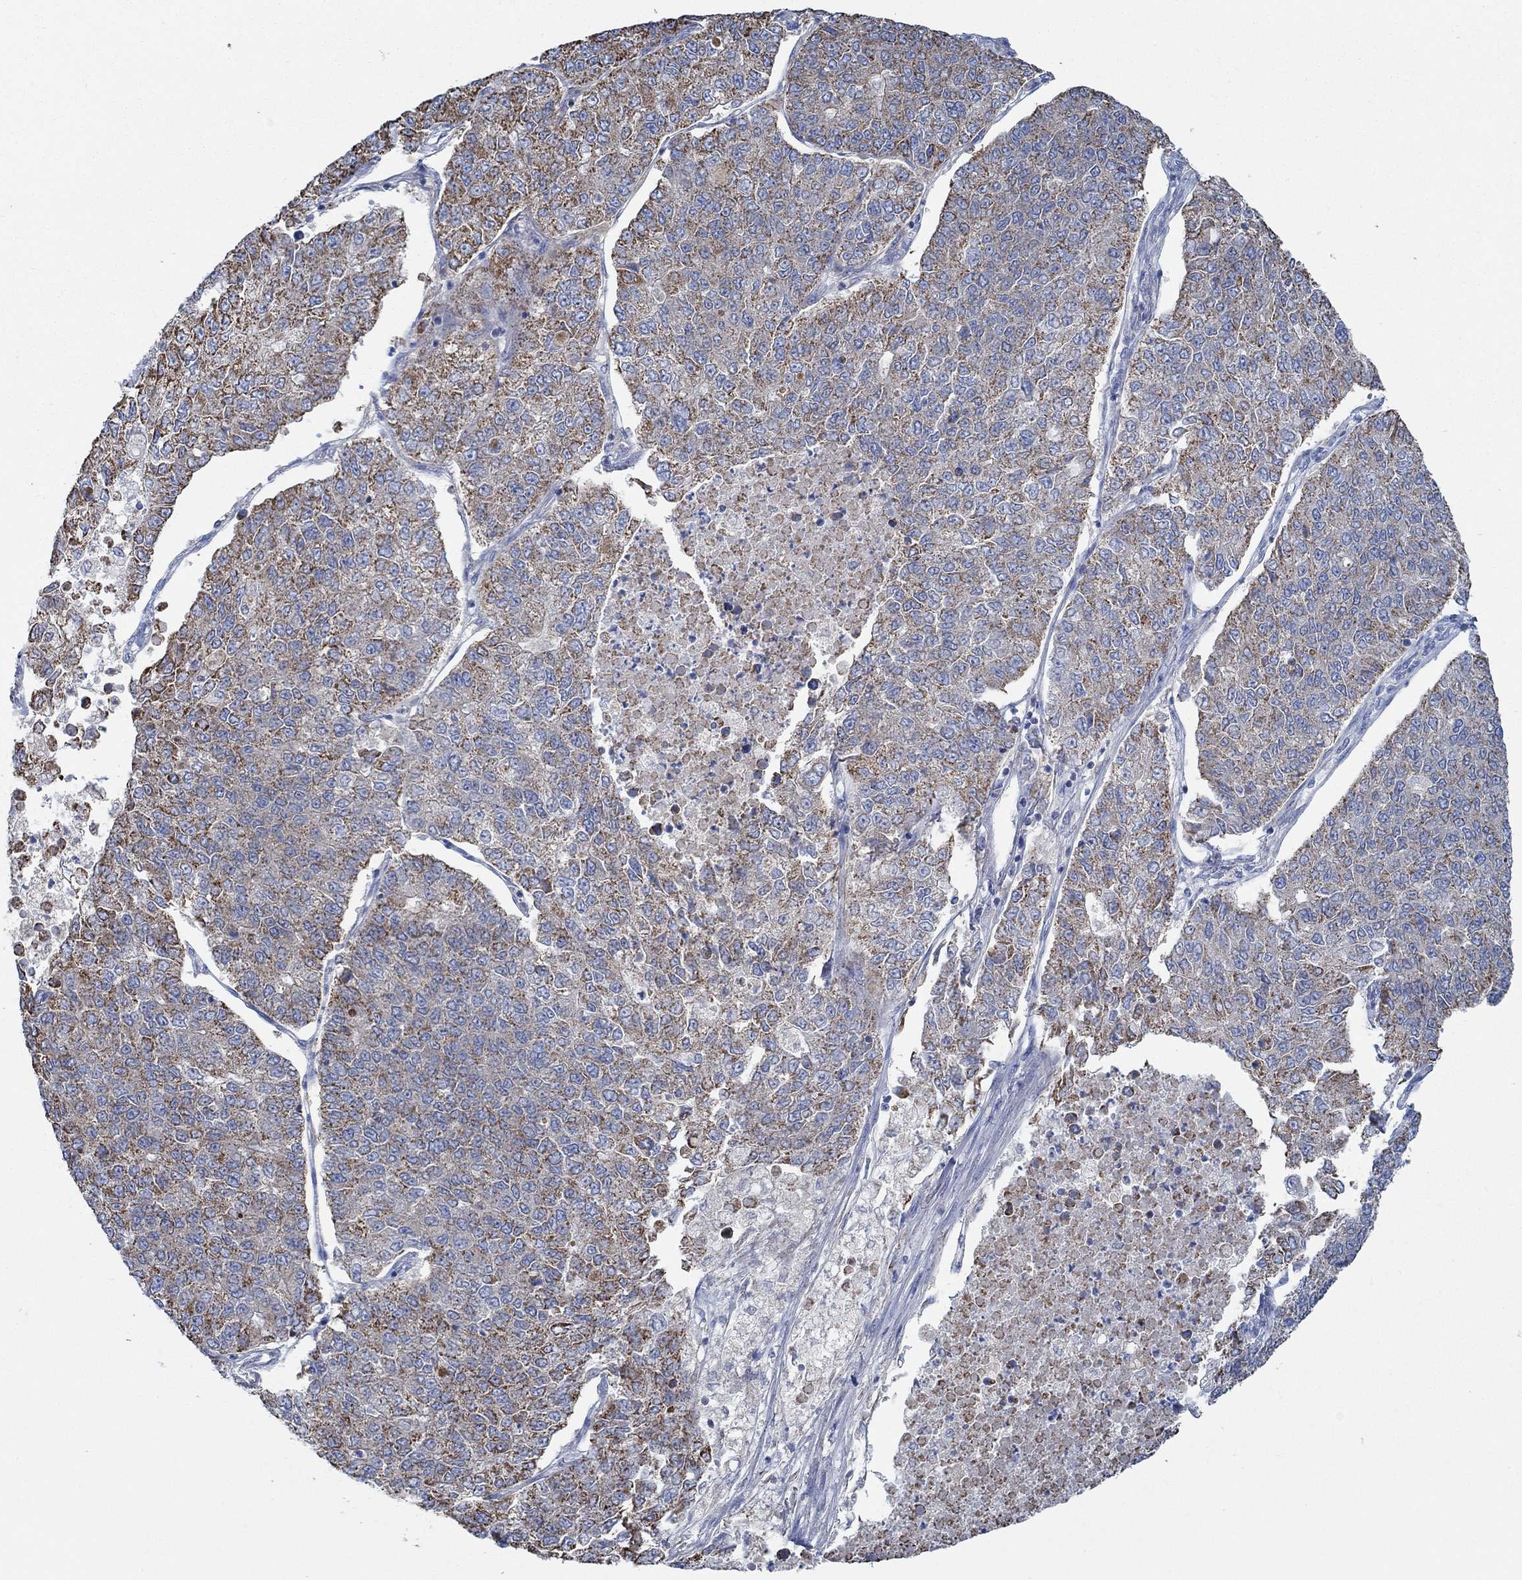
{"staining": {"intensity": "strong", "quantity": "25%-75%", "location": "cytoplasmic/membranous"}, "tissue": "lung cancer", "cell_type": "Tumor cells", "image_type": "cancer", "snomed": [{"axis": "morphology", "description": "Adenocarcinoma, NOS"}, {"axis": "topography", "description": "Lung"}], "caption": "The micrograph reveals immunohistochemical staining of lung cancer (adenocarcinoma). There is strong cytoplasmic/membranous positivity is present in about 25%-75% of tumor cells.", "gene": "GLOD5", "patient": {"sex": "male", "age": 49}}